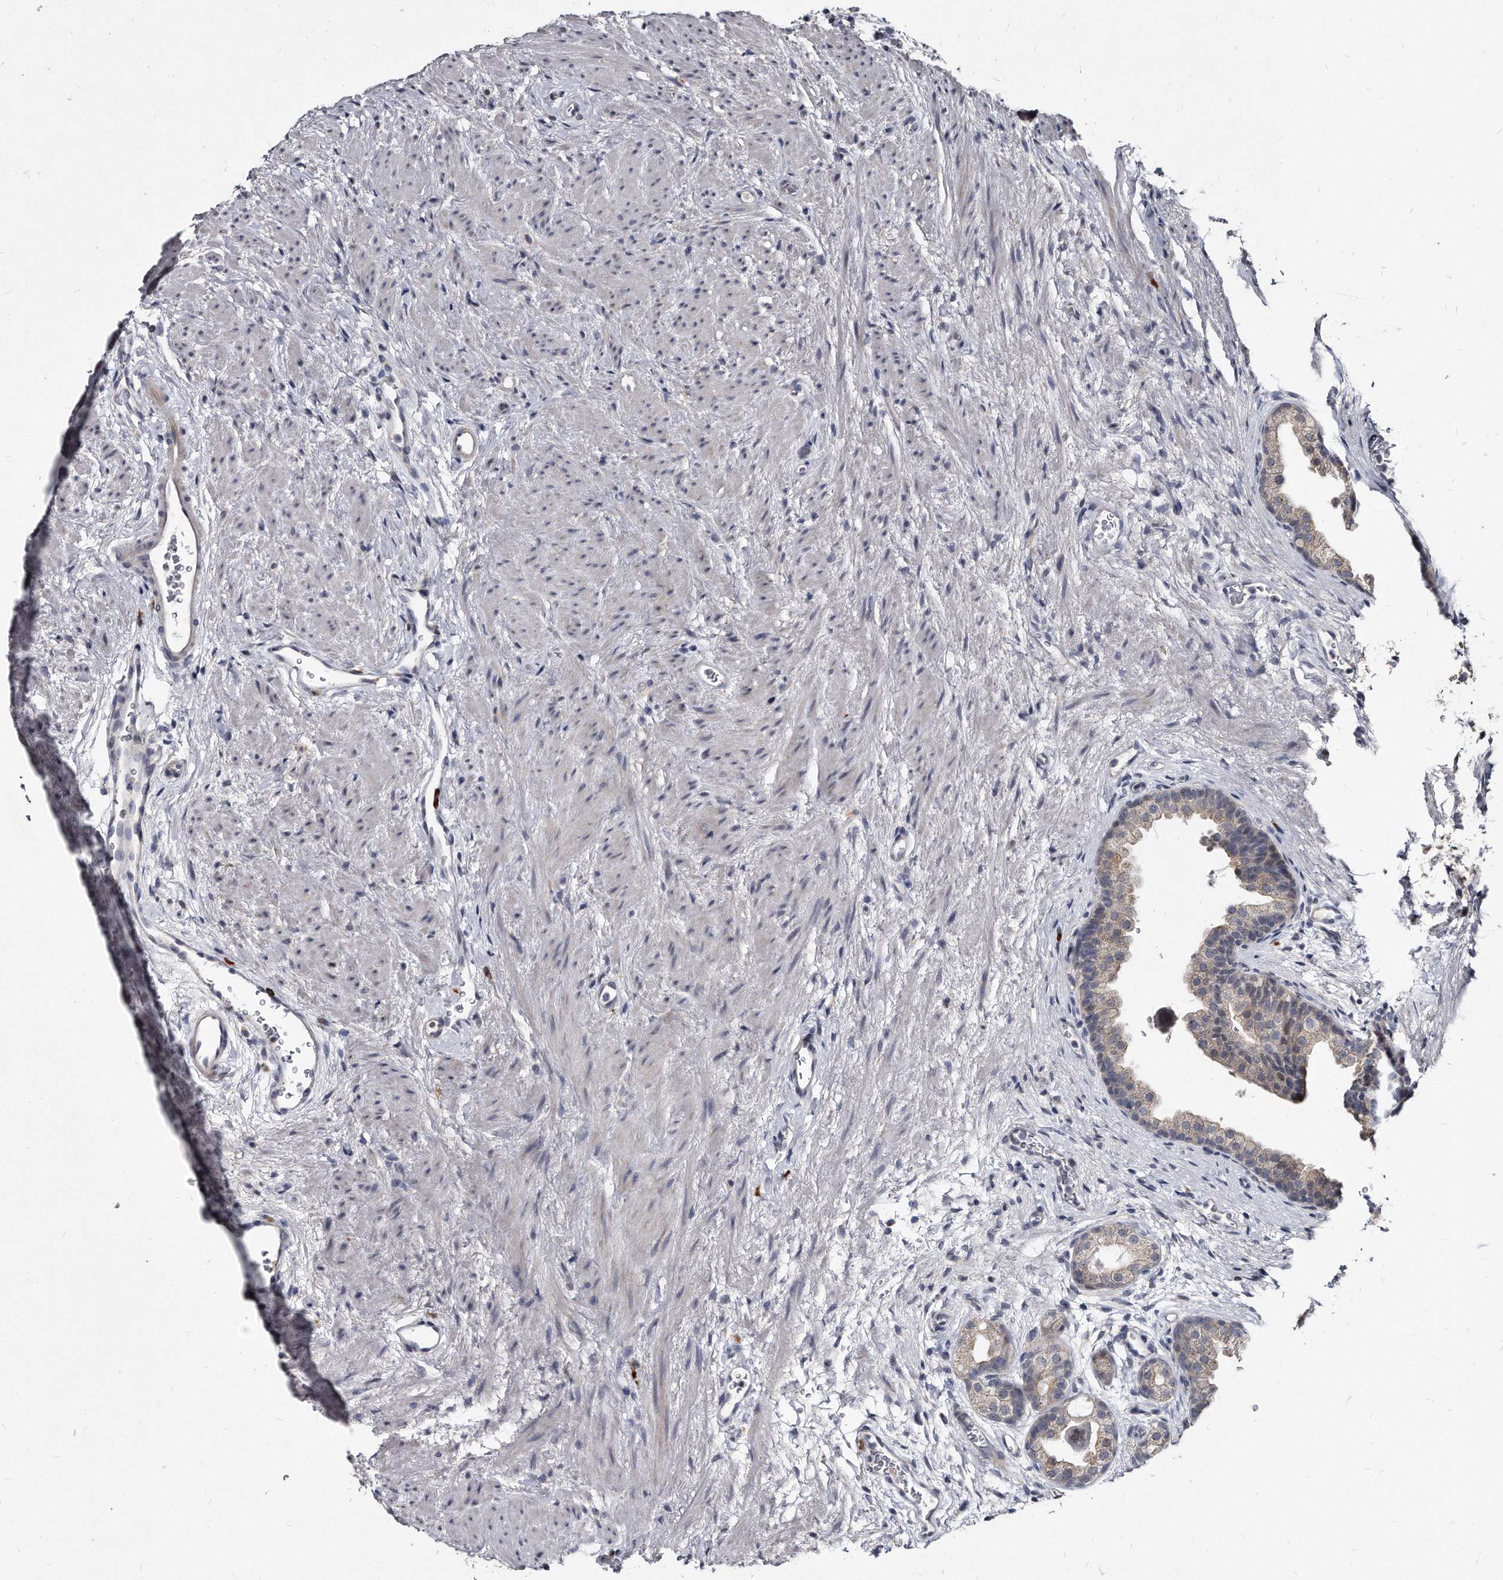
{"staining": {"intensity": "weak", "quantity": "25%-75%", "location": "cytoplasmic/membranous"}, "tissue": "prostate", "cell_type": "Glandular cells", "image_type": "normal", "snomed": [{"axis": "morphology", "description": "Normal tissue, NOS"}, {"axis": "topography", "description": "Prostate"}], "caption": "Immunohistochemistry of normal prostate displays low levels of weak cytoplasmic/membranous staining in about 25%-75% of glandular cells. The staining was performed using DAB (3,3'-diaminobenzidine), with brown indicating positive protein expression. Nuclei are stained blue with hematoxylin.", "gene": "KLHDC3", "patient": {"sex": "male", "age": 48}}